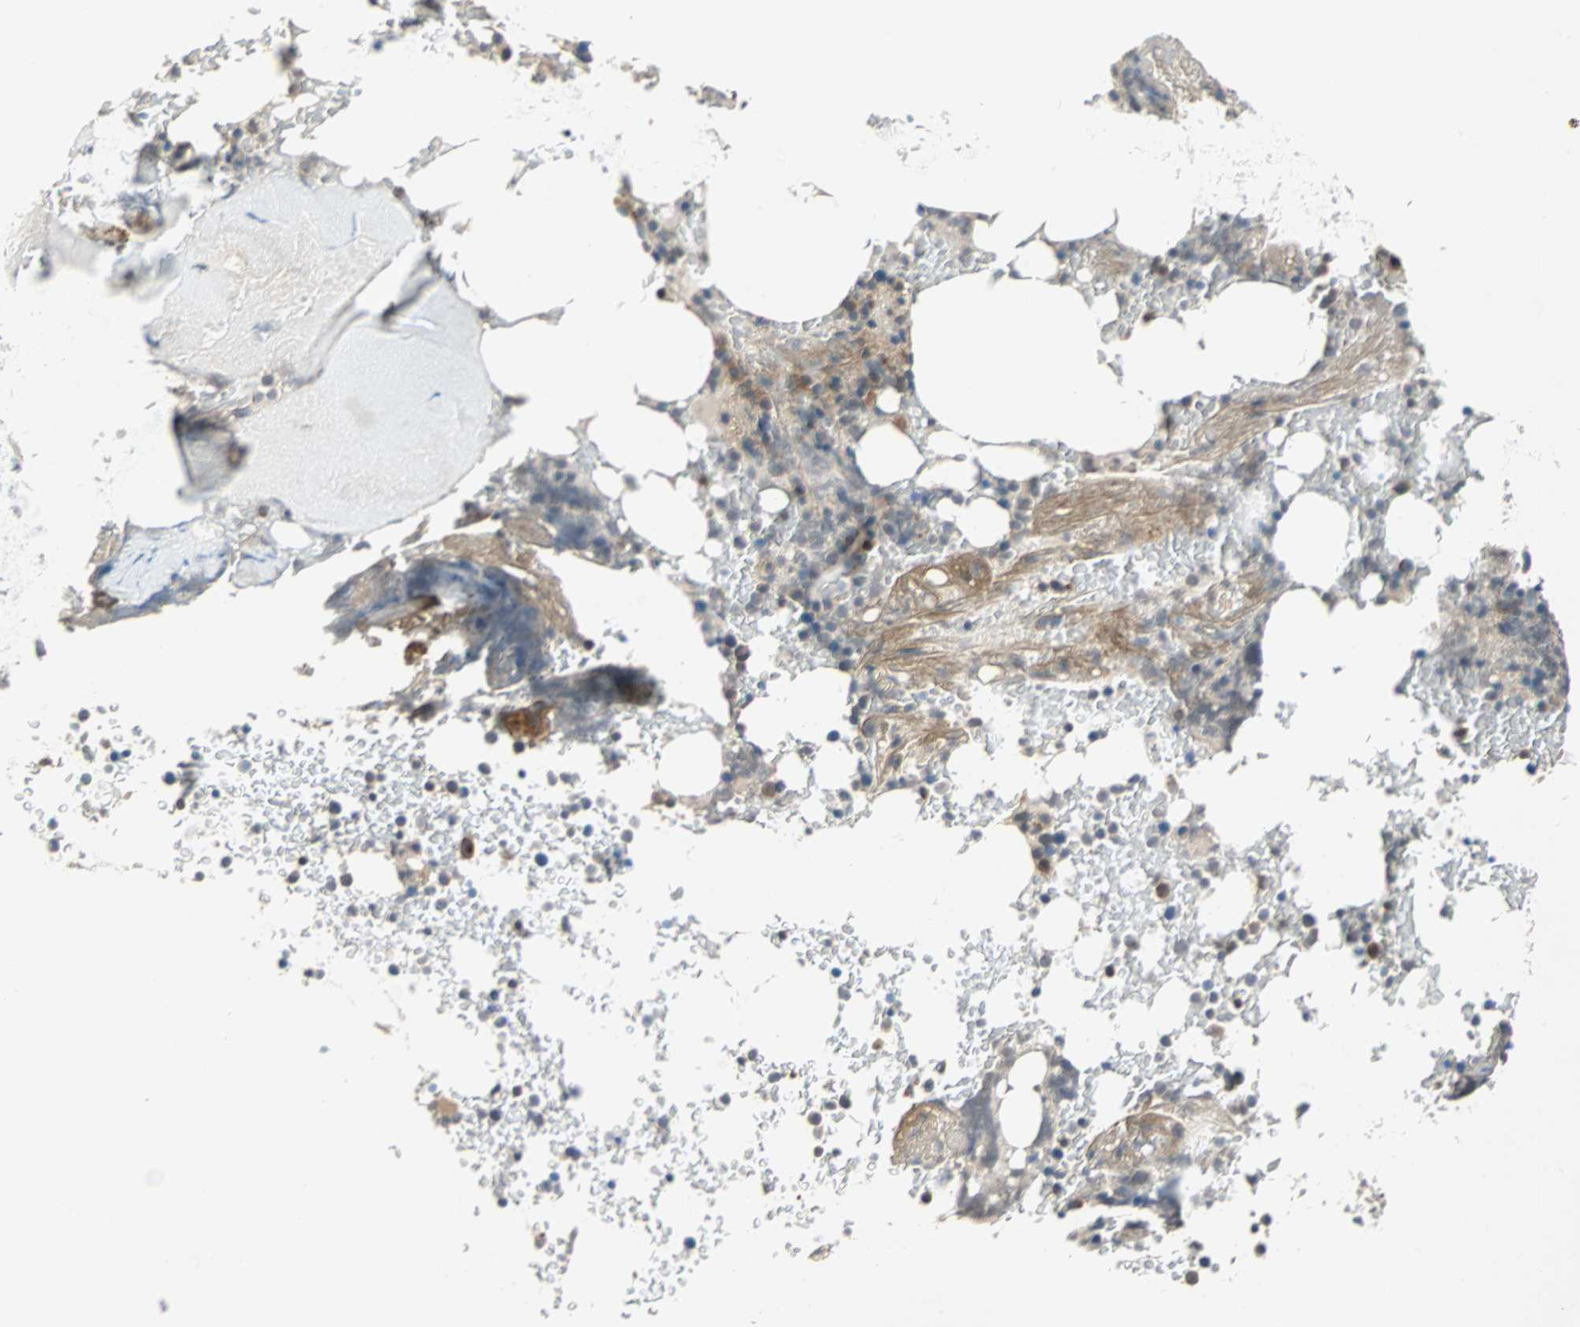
{"staining": {"intensity": "moderate", "quantity": "<25%", "location": "cytoplasmic/membranous"}, "tissue": "bone marrow", "cell_type": "Hematopoietic cells", "image_type": "normal", "snomed": [{"axis": "morphology", "description": "Normal tissue, NOS"}, {"axis": "topography", "description": "Bone marrow"}], "caption": "Immunohistochemical staining of unremarkable bone marrow displays <25% levels of moderate cytoplasmic/membranous protein expression in about <25% of hematopoietic cells.", "gene": "MAP4K1", "patient": {"sex": "female", "age": 66}}